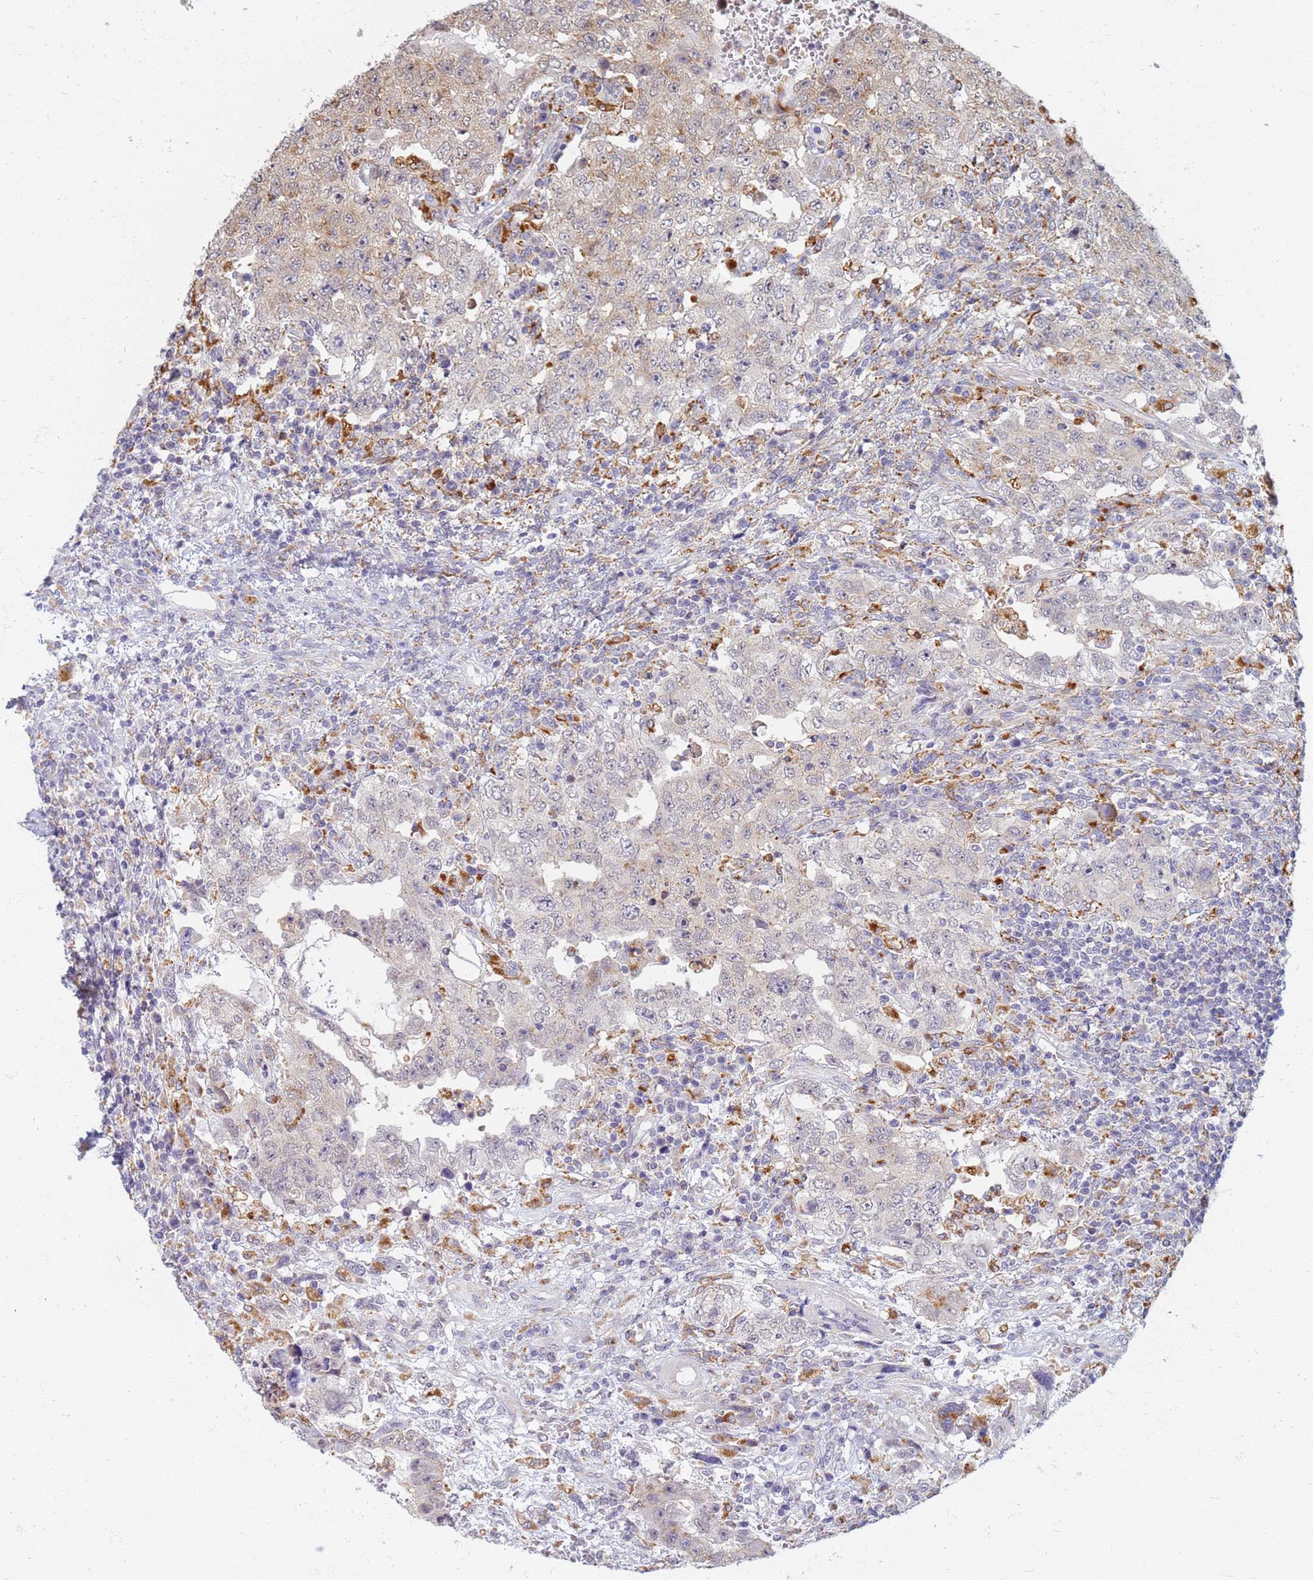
{"staining": {"intensity": "weak", "quantity": "<25%", "location": "cytoplasmic/membranous"}, "tissue": "testis cancer", "cell_type": "Tumor cells", "image_type": "cancer", "snomed": [{"axis": "morphology", "description": "Carcinoma, Embryonal, NOS"}, {"axis": "topography", "description": "Testis"}], "caption": "Immunohistochemistry (IHC) of testis cancer (embryonal carcinoma) demonstrates no staining in tumor cells.", "gene": "ATP6V1E1", "patient": {"sex": "male", "age": 26}}